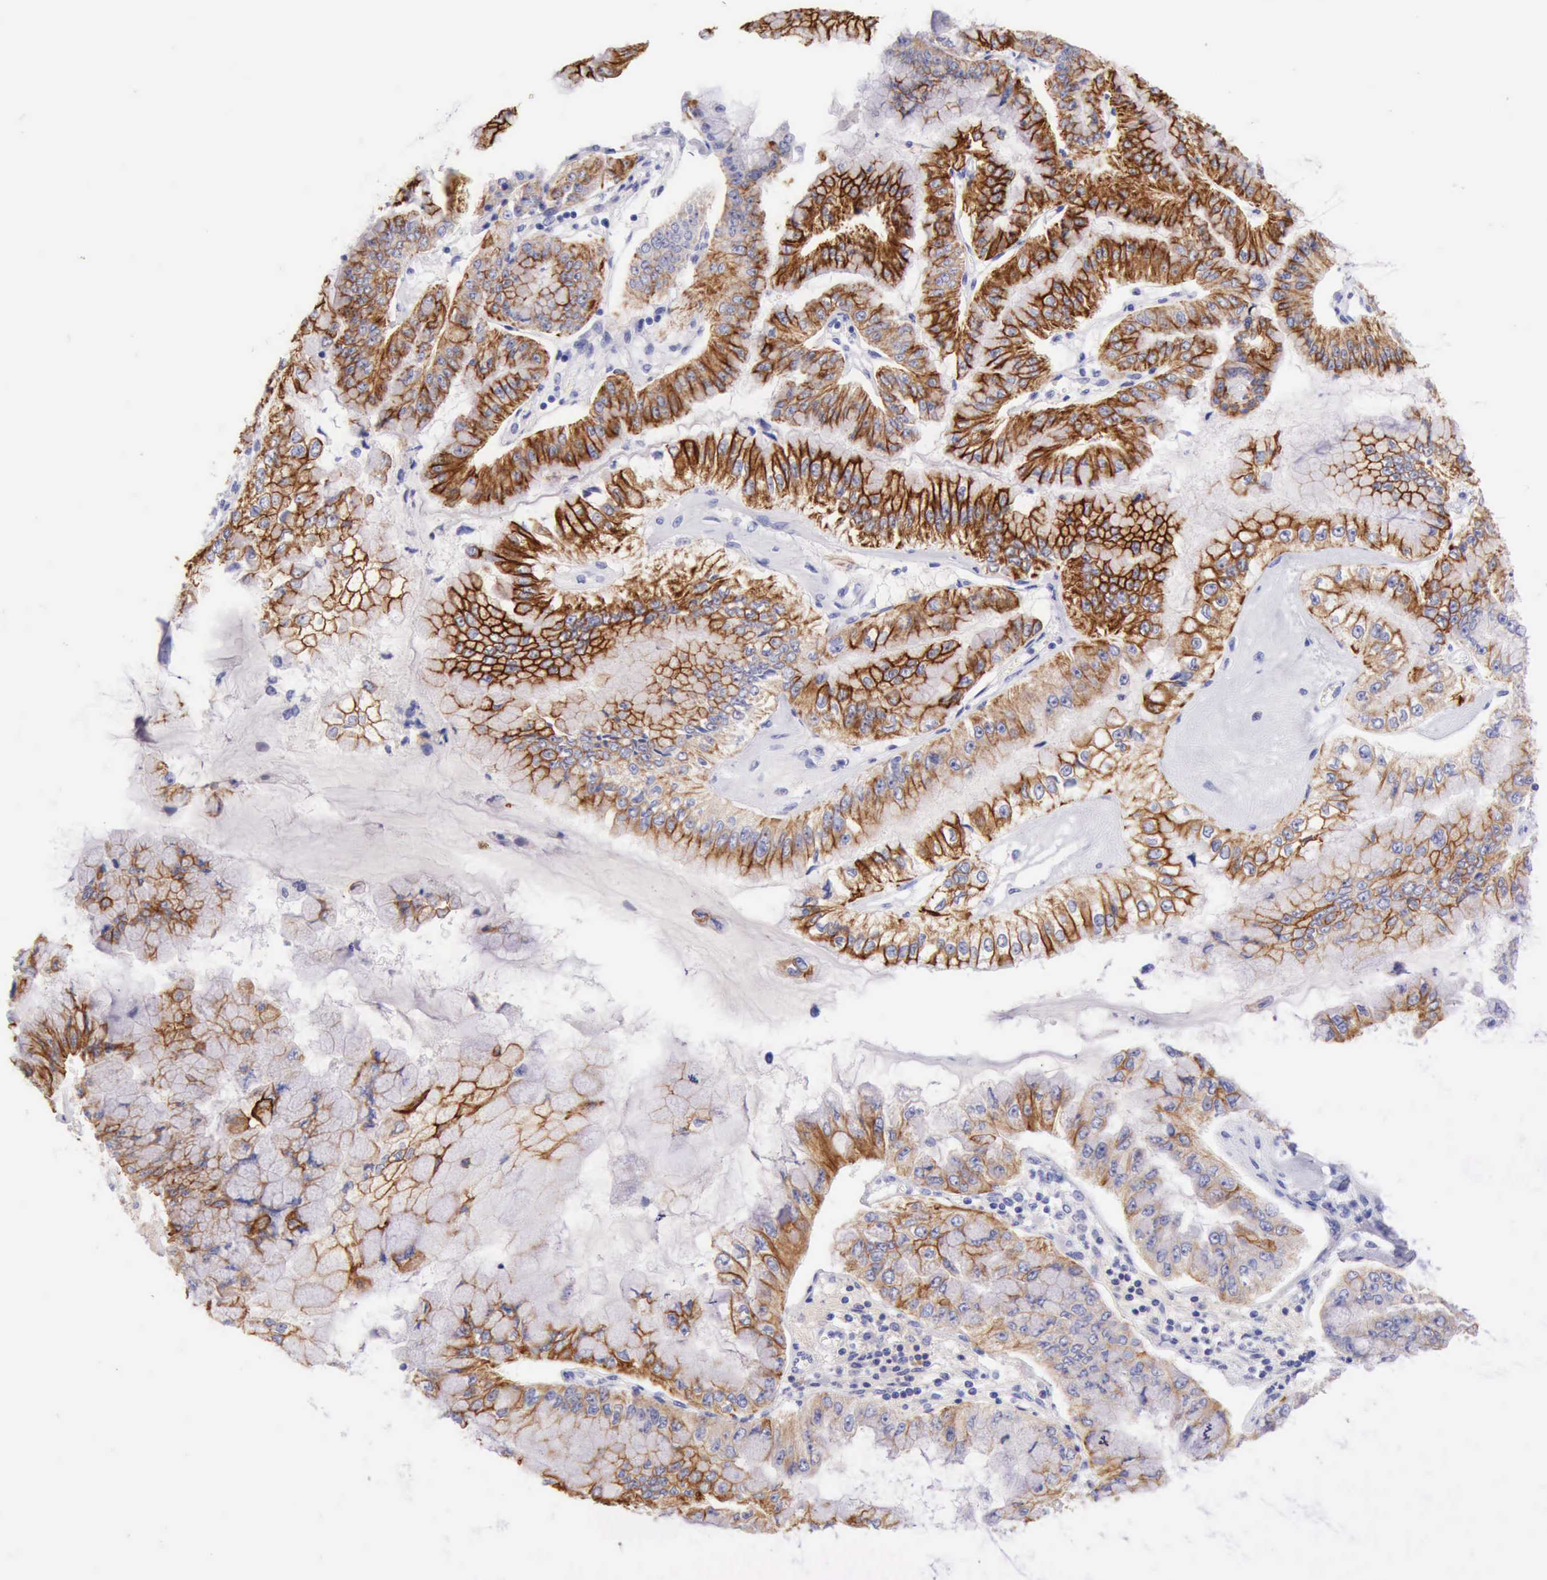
{"staining": {"intensity": "moderate", "quantity": ">75%", "location": "cytoplasmic/membranous"}, "tissue": "liver cancer", "cell_type": "Tumor cells", "image_type": "cancer", "snomed": [{"axis": "morphology", "description": "Cholangiocarcinoma"}, {"axis": "topography", "description": "Liver"}], "caption": "The immunohistochemical stain highlights moderate cytoplasmic/membranous positivity in tumor cells of liver cancer (cholangiocarcinoma) tissue. Using DAB (brown) and hematoxylin (blue) stains, captured at high magnification using brightfield microscopy.", "gene": "KRT8", "patient": {"sex": "female", "age": 79}}